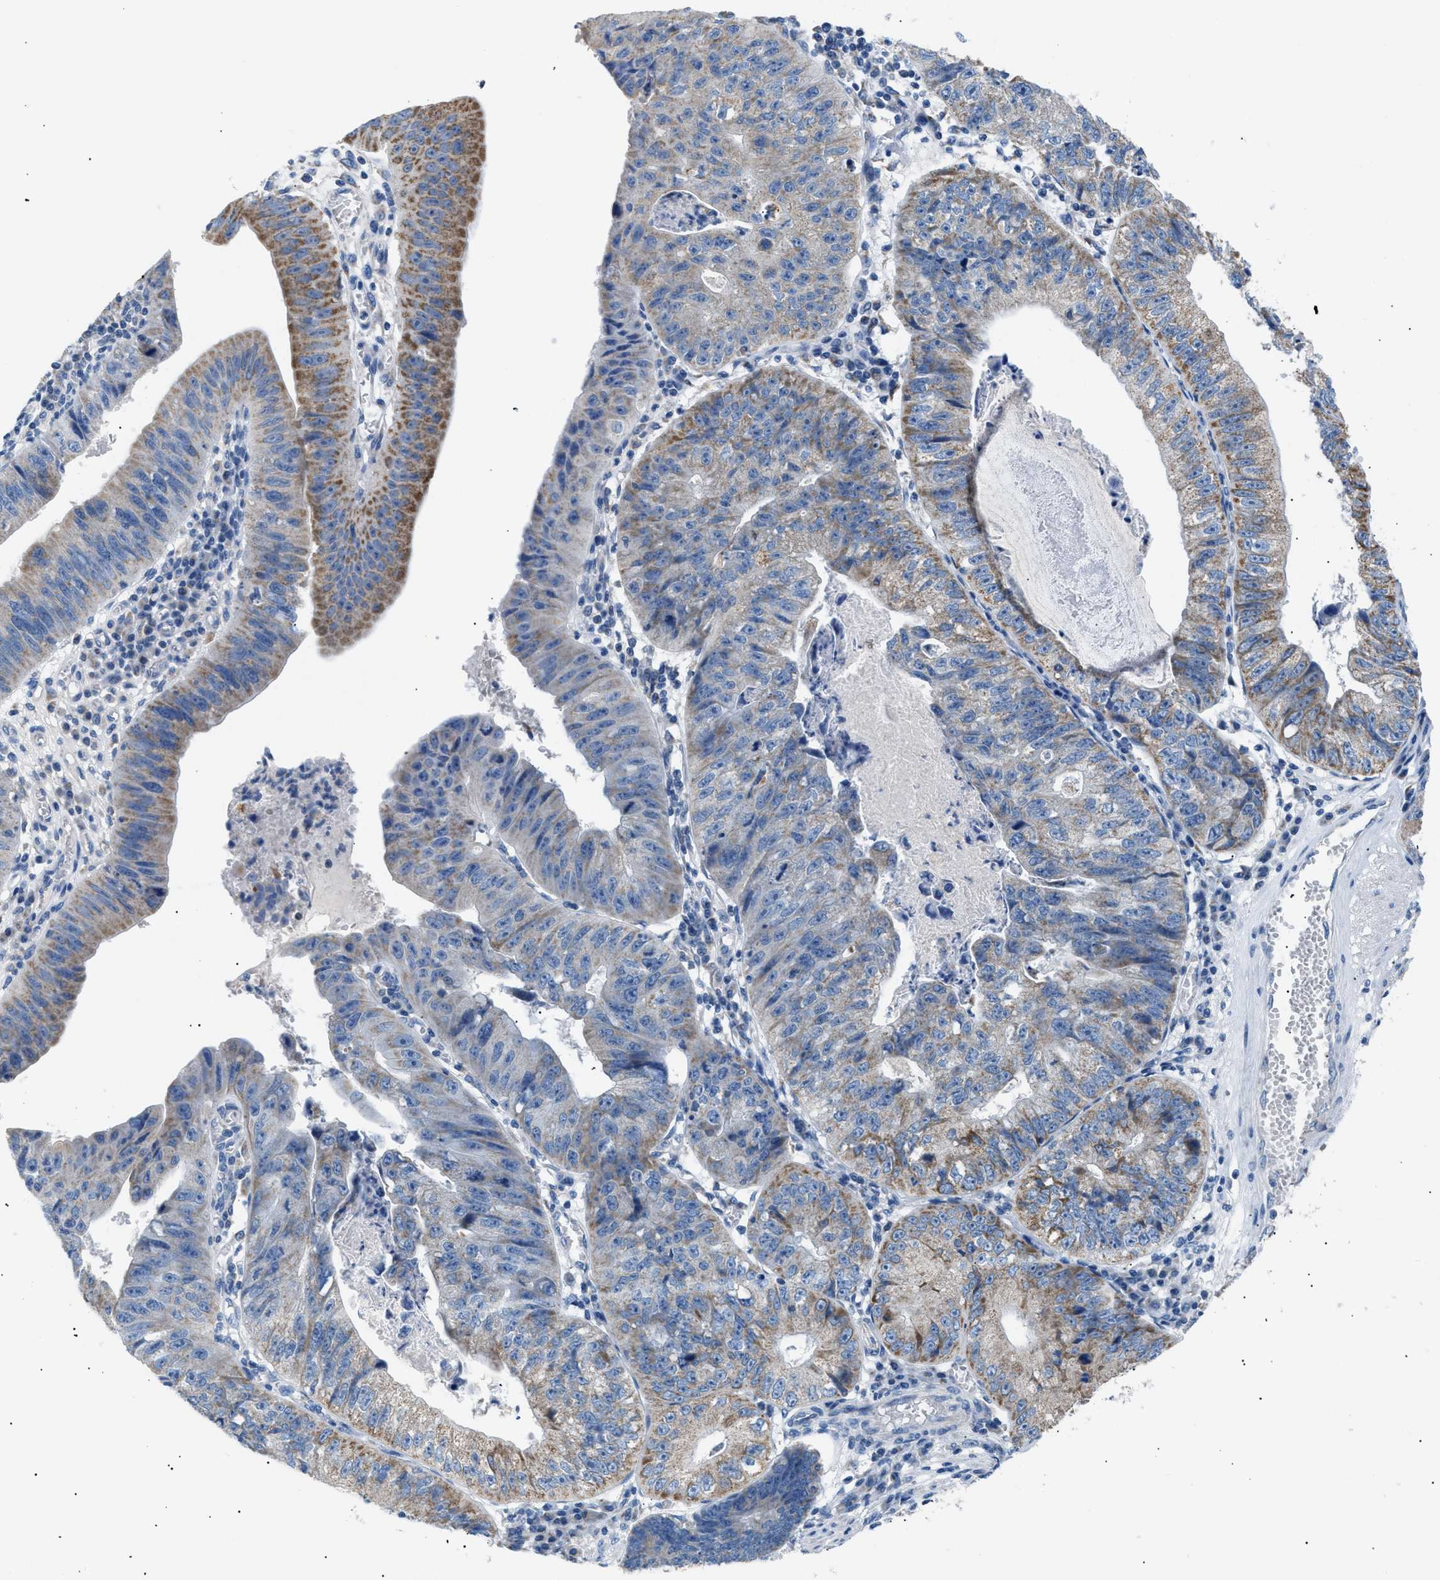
{"staining": {"intensity": "moderate", "quantity": "25%-75%", "location": "cytoplasmic/membranous"}, "tissue": "stomach cancer", "cell_type": "Tumor cells", "image_type": "cancer", "snomed": [{"axis": "morphology", "description": "Adenocarcinoma, NOS"}, {"axis": "topography", "description": "Stomach"}], "caption": "A brown stain shows moderate cytoplasmic/membranous positivity of a protein in human adenocarcinoma (stomach) tumor cells. (DAB IHC with brightfield microscopy, high magnification).", "gene": "ILDR1", "patient": {"sex": "male", "age": 59}}